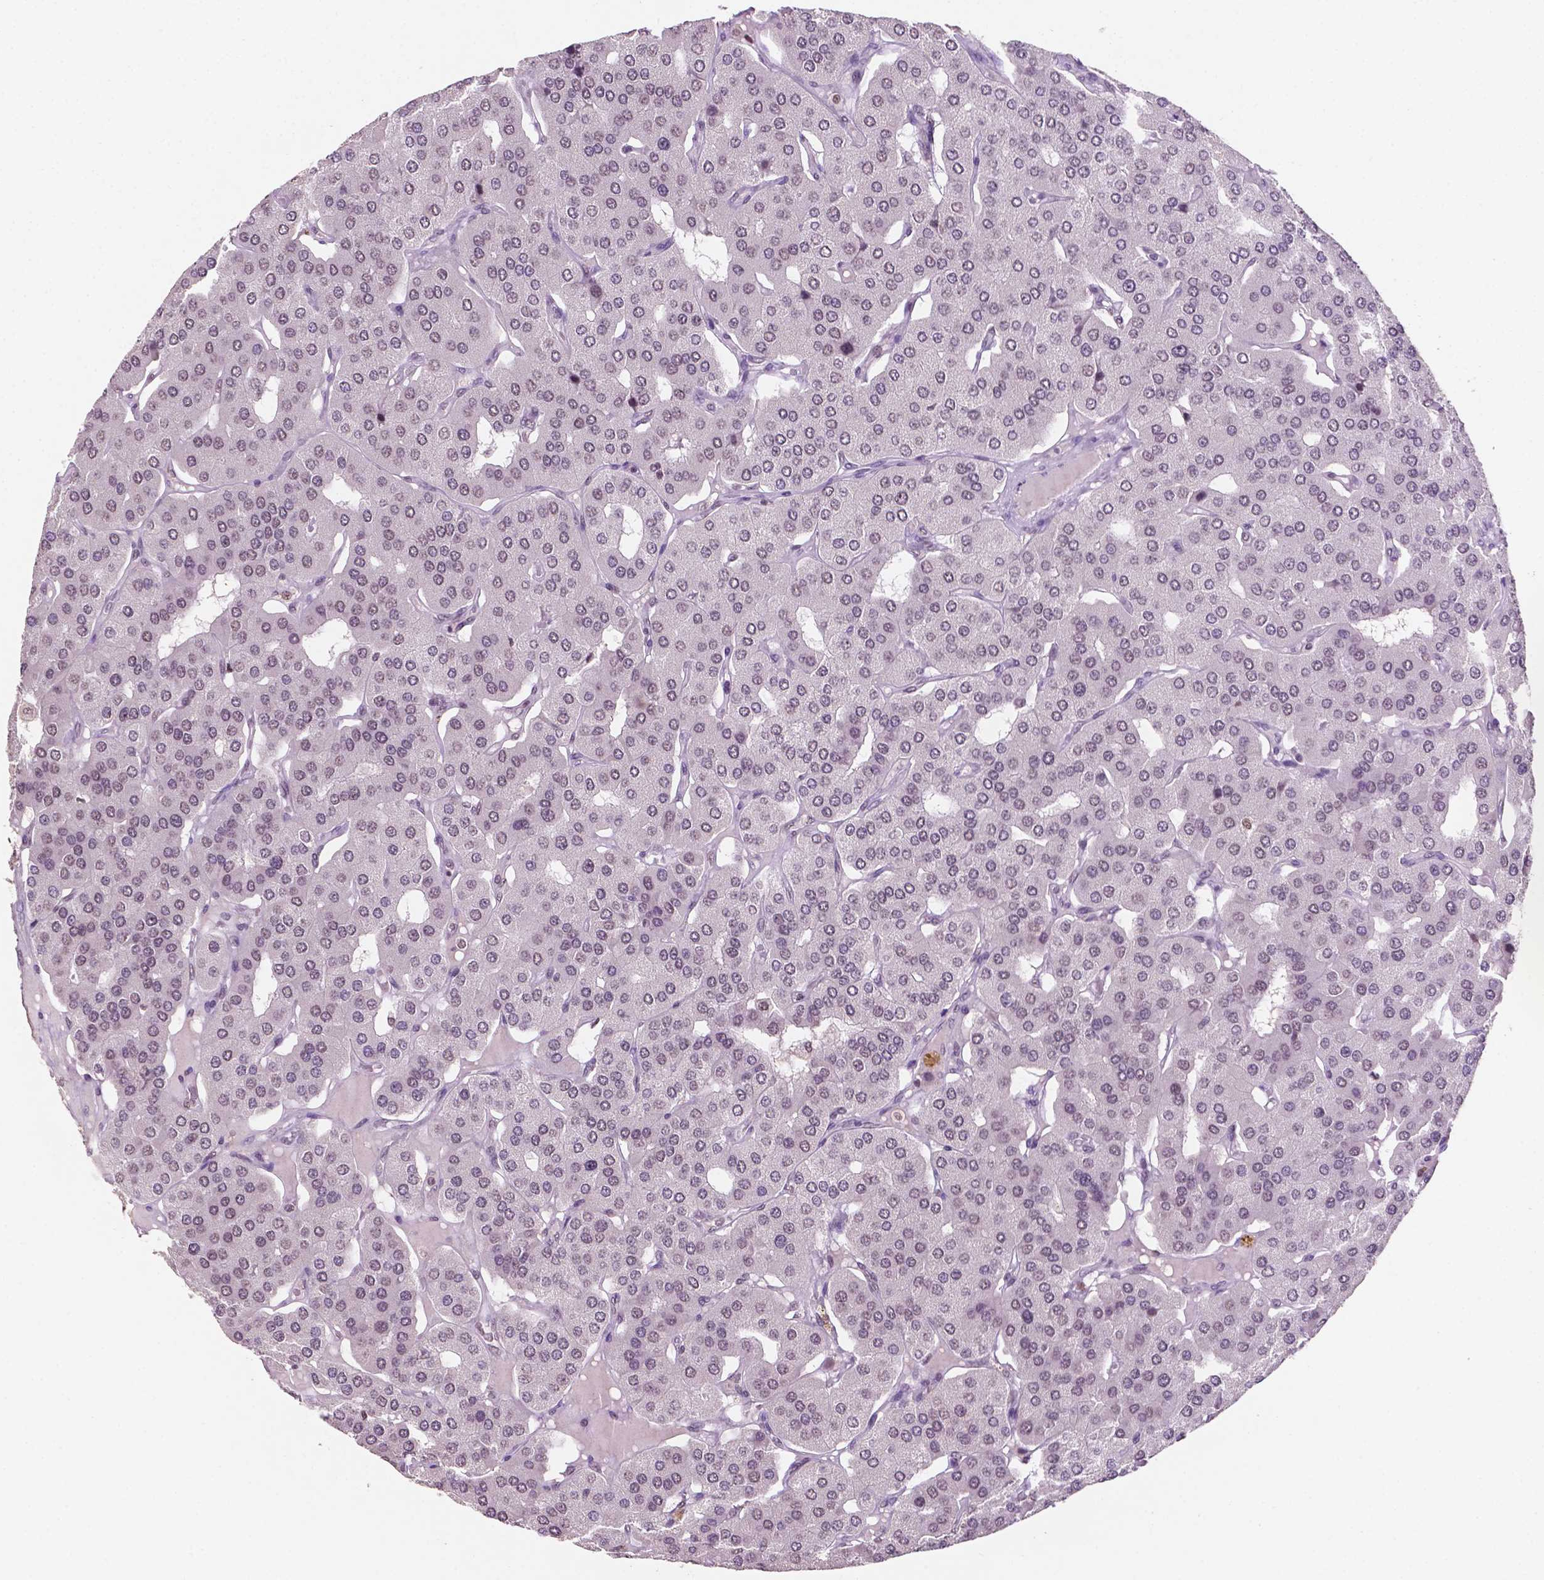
{"staining": {"intensity": "negative", "quantity": "none", "location": "none"}, "tissue": "parathyroid gland", "cell_type": "Glandular cells", "image_type": "normal", "snomed": [{"axis": "morphology", "description": "Normal tissue, NOS"}, {"axis": "morphology", "description": "Adenoma, NOS"}, {"axis": "topography", "description": "Parathyroid gland"}], "caption": "Photomicrograph shows no protein positivity in glandular cells of unremarkable parathyroid gland.", "gene": "PTPN6", "patient": {"sex": "female", "age": 86}}